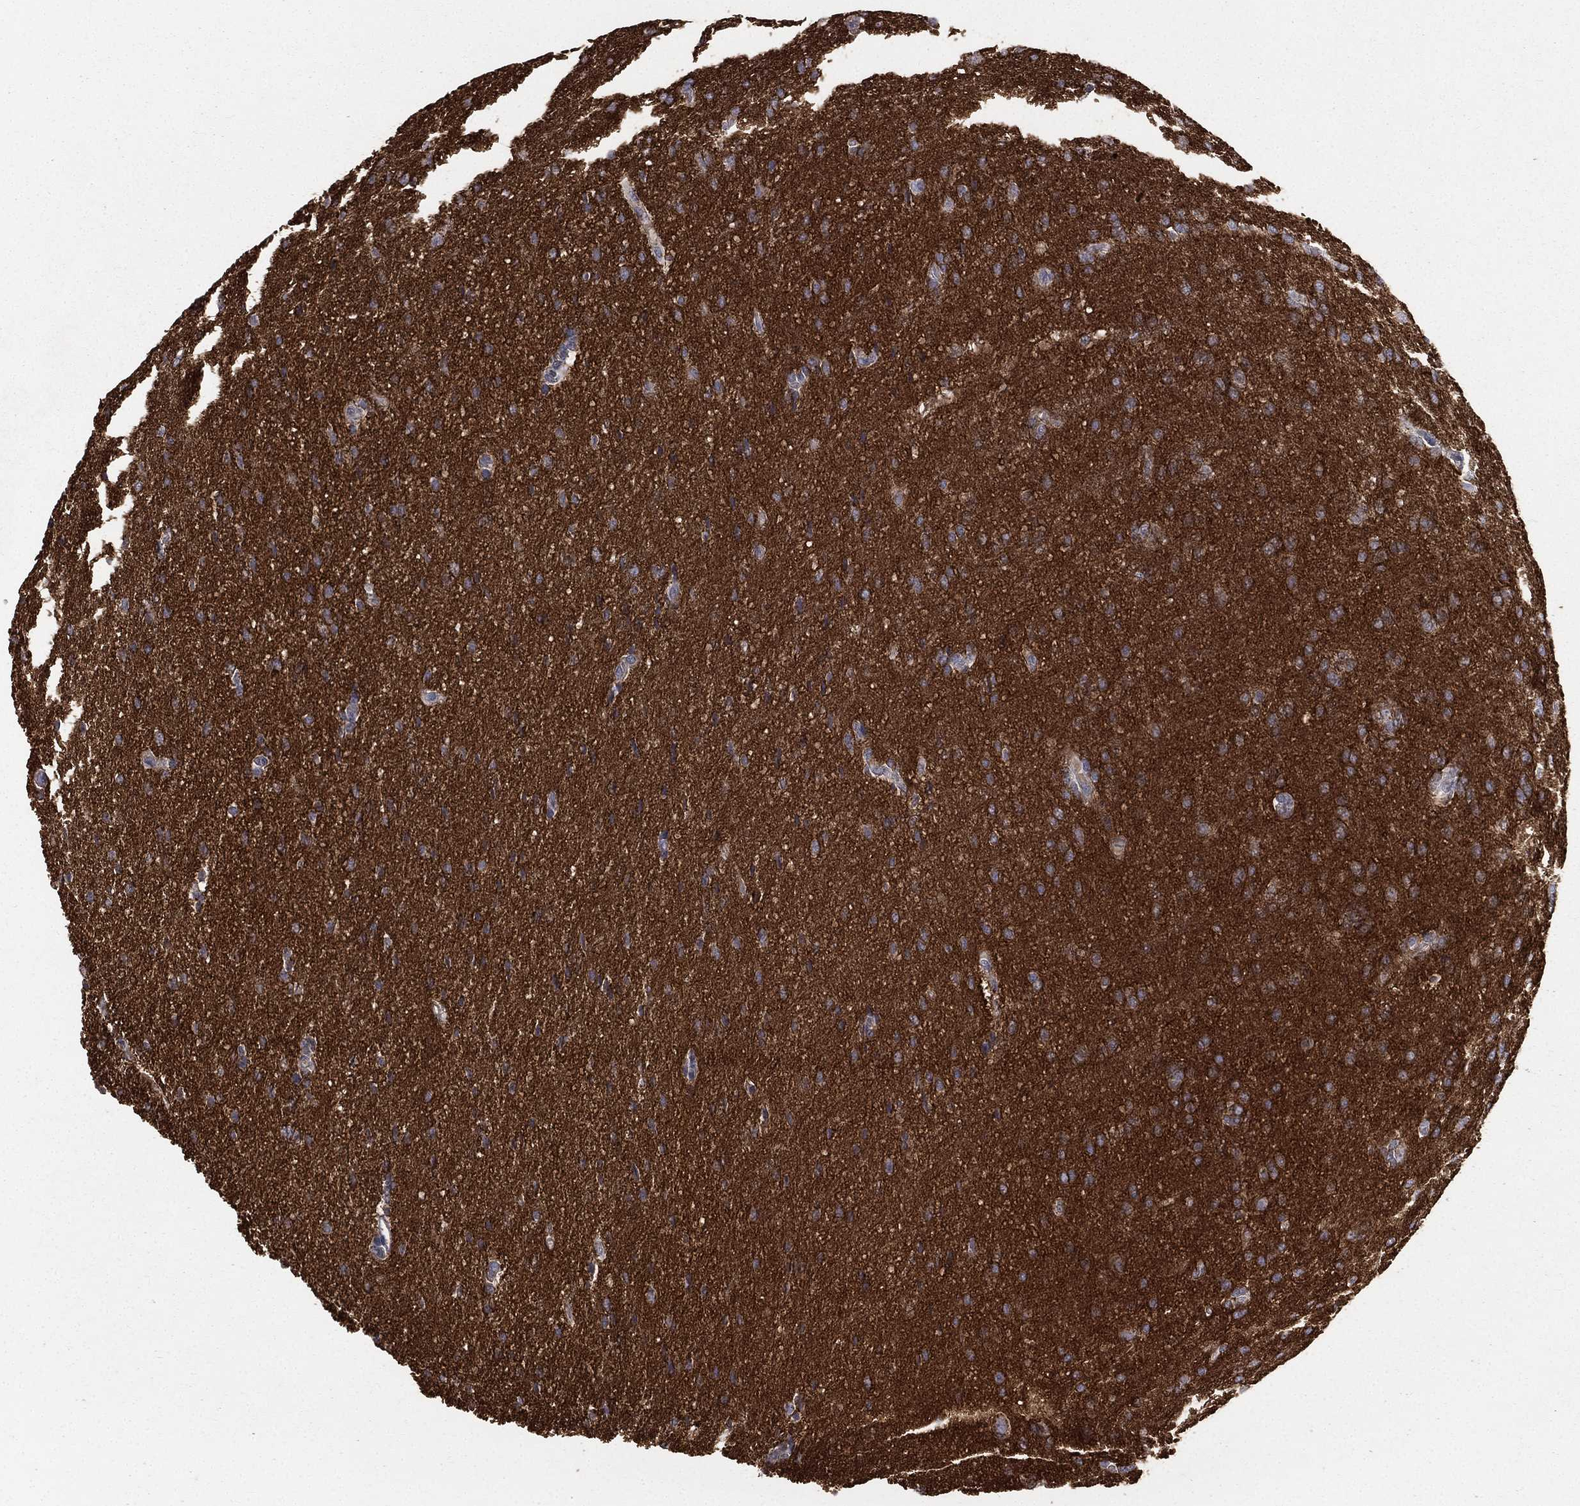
{"staining": {"intensity": "negative", "quantity": "none", "location": "none"}, "tissue": "glioma", "cell_type": "Tumor cells", "image_type": "cancer", "snomed": [{"axis": "morphology", "description": "Glioma, malignant, Low grade"}, {"axis": "topography", "description": "Brain"}], "caption": "Tumor cells show no significant protein staining in malignant glioma (low-grade).", "gene": "SNAP25", "patient": {"sex": "female", "age": 32}}